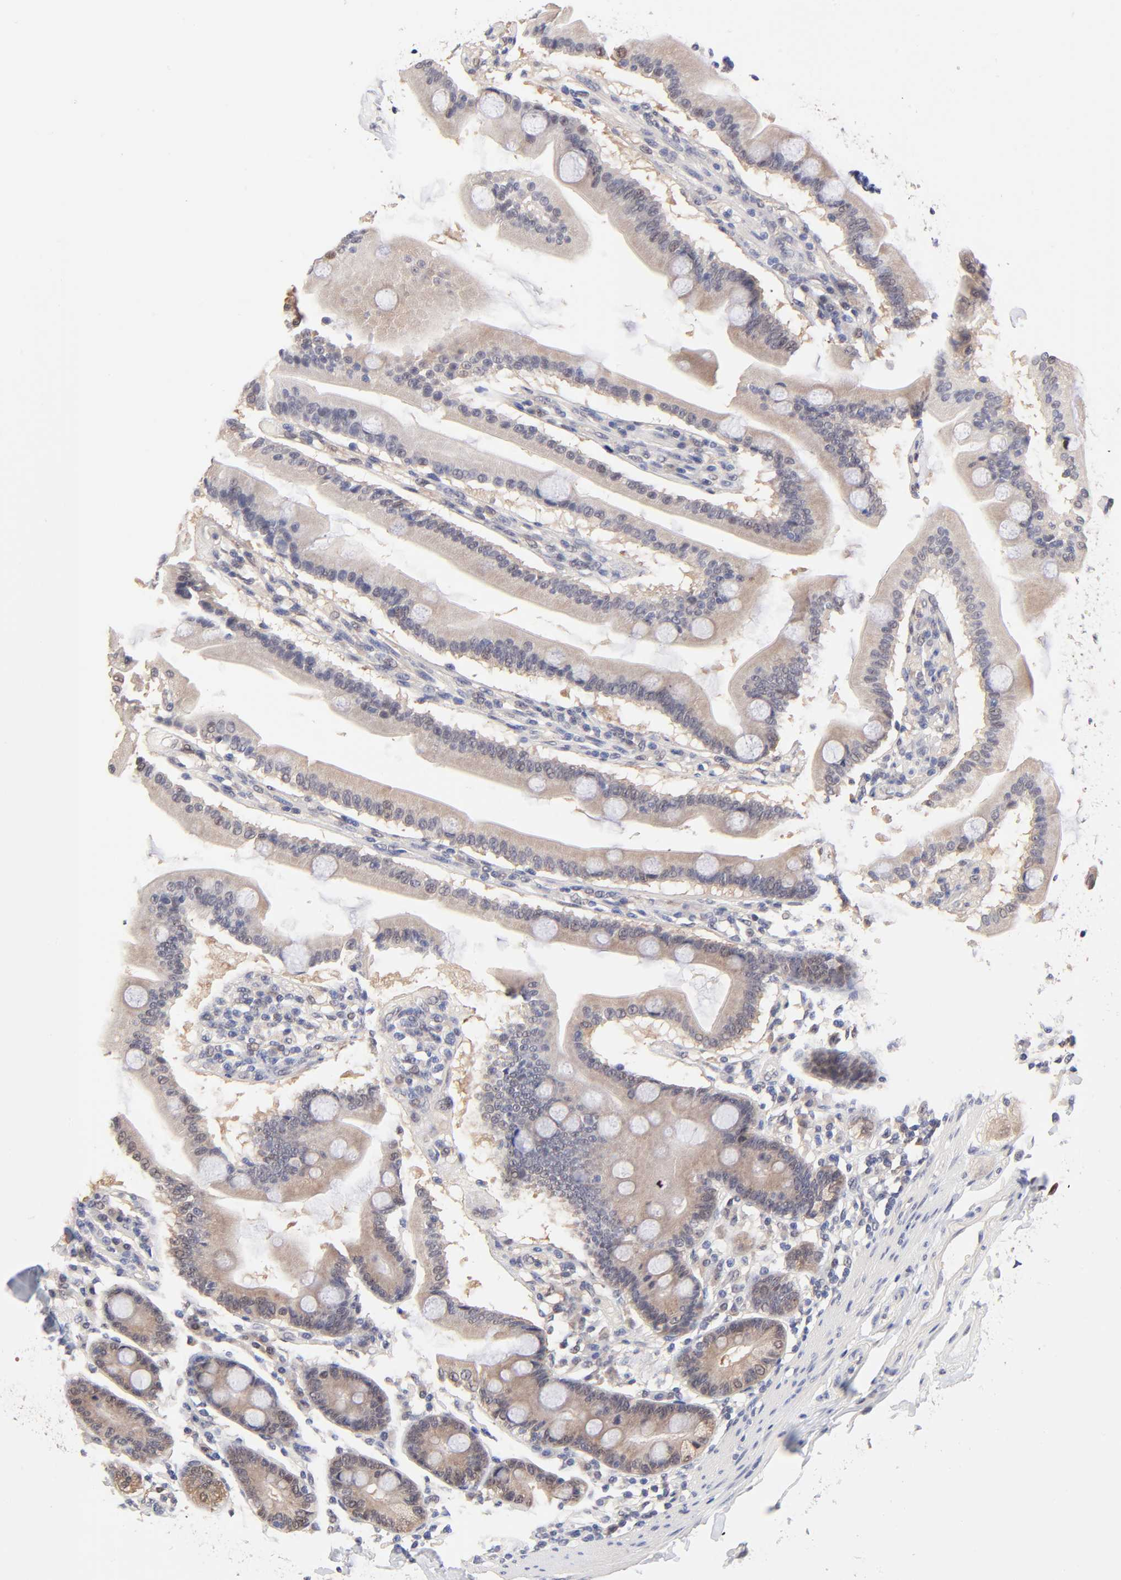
{"staining": {"intensity": "weak", "quantity": "25%-75%", "location": "cytoplasmic/membranous,nuclear"}, "tissue": "duodenum", "cell_type": "Glandular cells", "image_type": "normal", "snomed": [{"axis": "morphology", "description": "Normal tissue, NOS"}, {"axis": "topography", "description": "Duodenum"}], "caption": "Duodenum was stained to show a protein in brown. There is low levels of weak cytoplasmic/membranous,nuclear positivity in about 25%-75% of glandular cells. (Brightfield microscopy of DAB IHC at high magnification).", "gene": "TXNL1", "patient": {"sex": "female", "age": 64}}